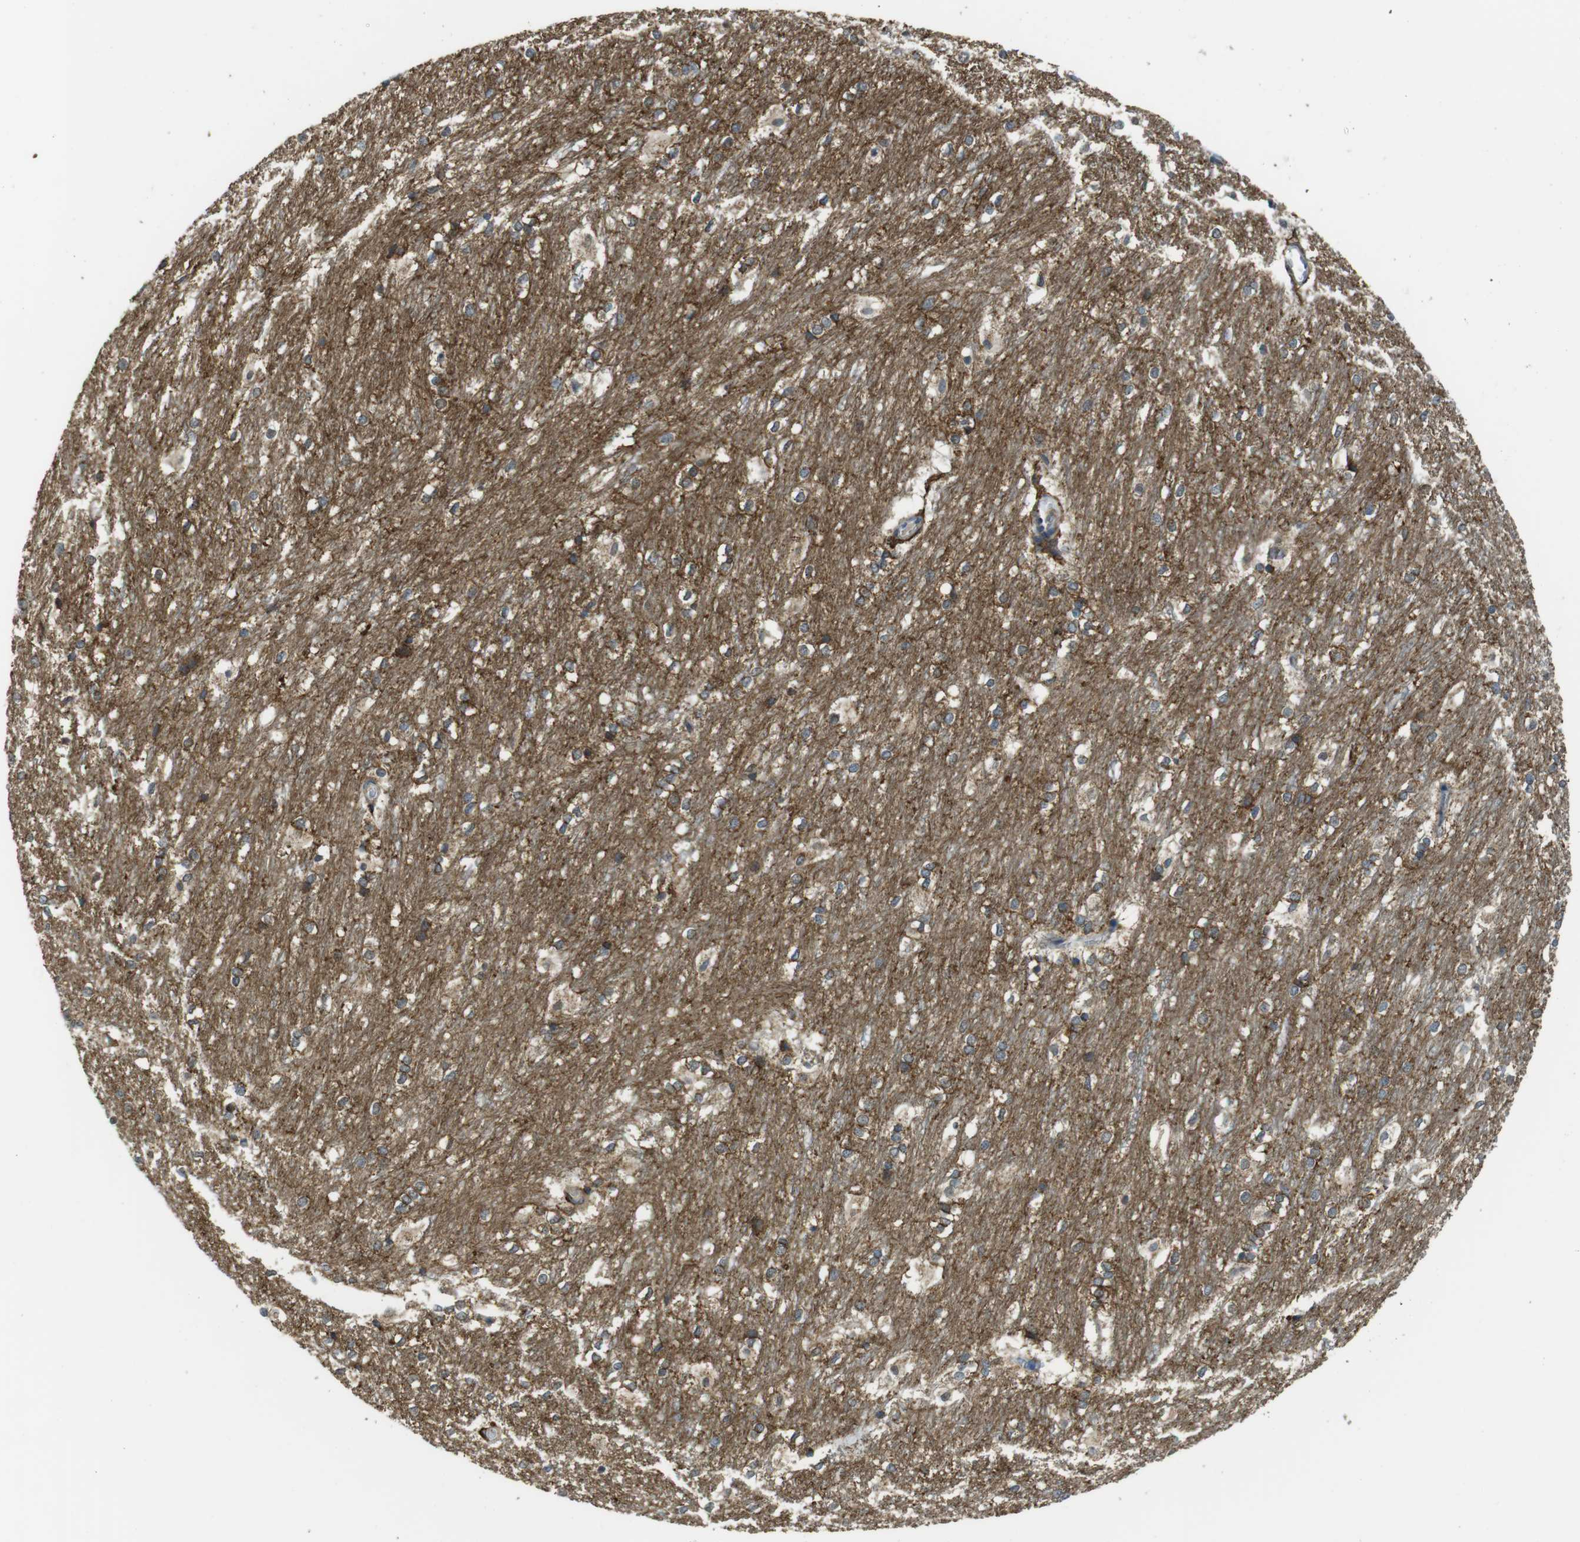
{"staining": {"intensity": "moderate", "quantity": "25%-75%", "location": "cytoplasmic/membranous"}, "tissue": "caudate", "cell_type": "Glial cells", "image_type": "normal", "snomed": [{"axis": "morphology", "description": "Normal tissue, NOS"}, {"axis": "topography", "description": "Lateral ventricle wall"}], "caption": "Benign caudate shows moderate cytoplasmic/membranous positivity in about 25%-75% of glial cells.", "gene": "BRI3BP", "patient": {"sex": "female", "age": 19}}